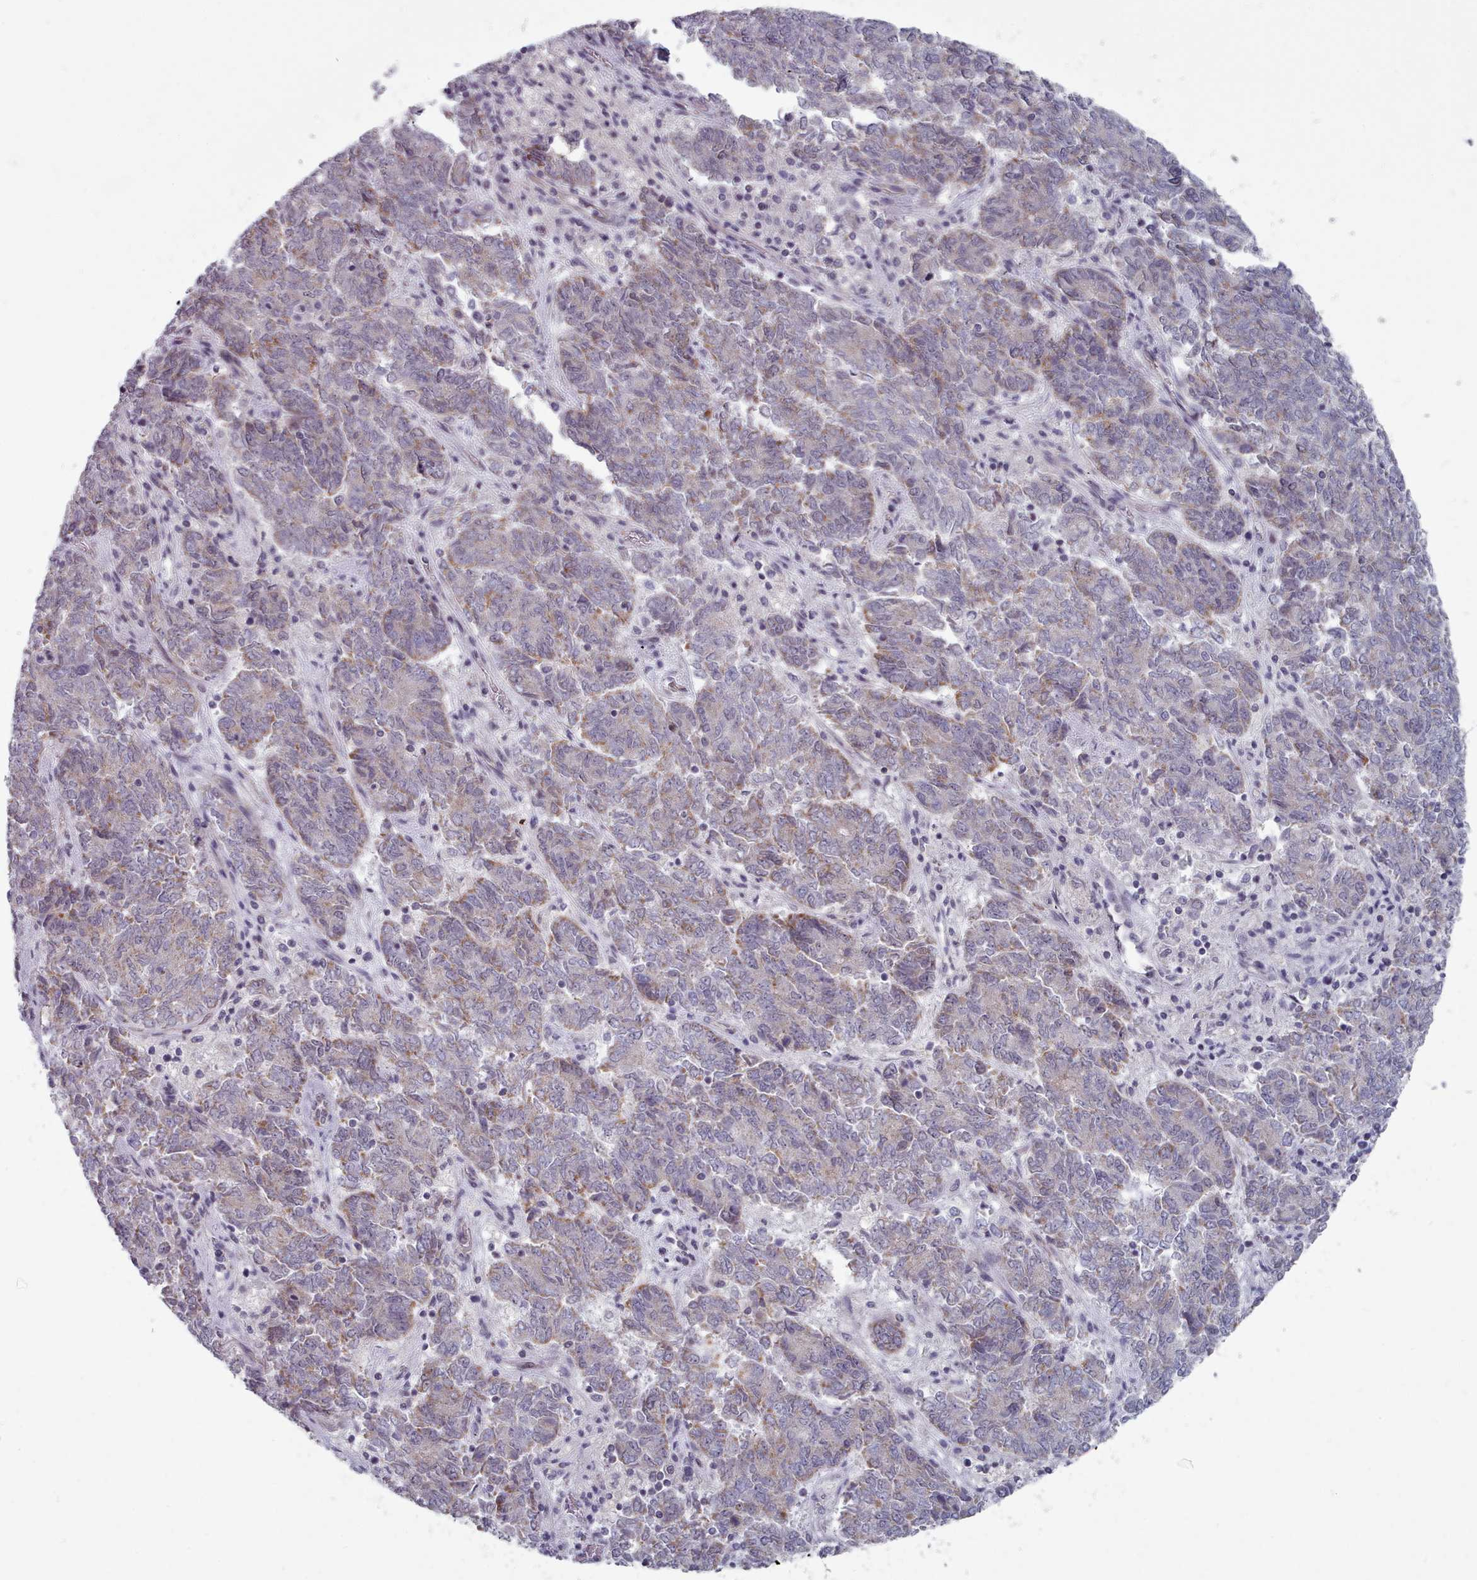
{"staining": {"intensity": "moderate", "quantity": "<25%", "location": "cytoplasmic/membranous"}, "tissue": "endometrial cancer", "cell_type": "Tumor cells", "image_type": "cancer", "snomed": [{"axis": "morphology", "description": "Adenocarcinoma, NOS"}, {"axis": "topography", "description": "Endometrium"}], "caption": "Endometrial adenocarcinoma stained for a protein (brown) displays moderate cytoplasmic/membranous positive positivity in approximately <25% of tumor cells.", "gene": "TRARG1", "patient": {"sex": "female", "age": 80}}